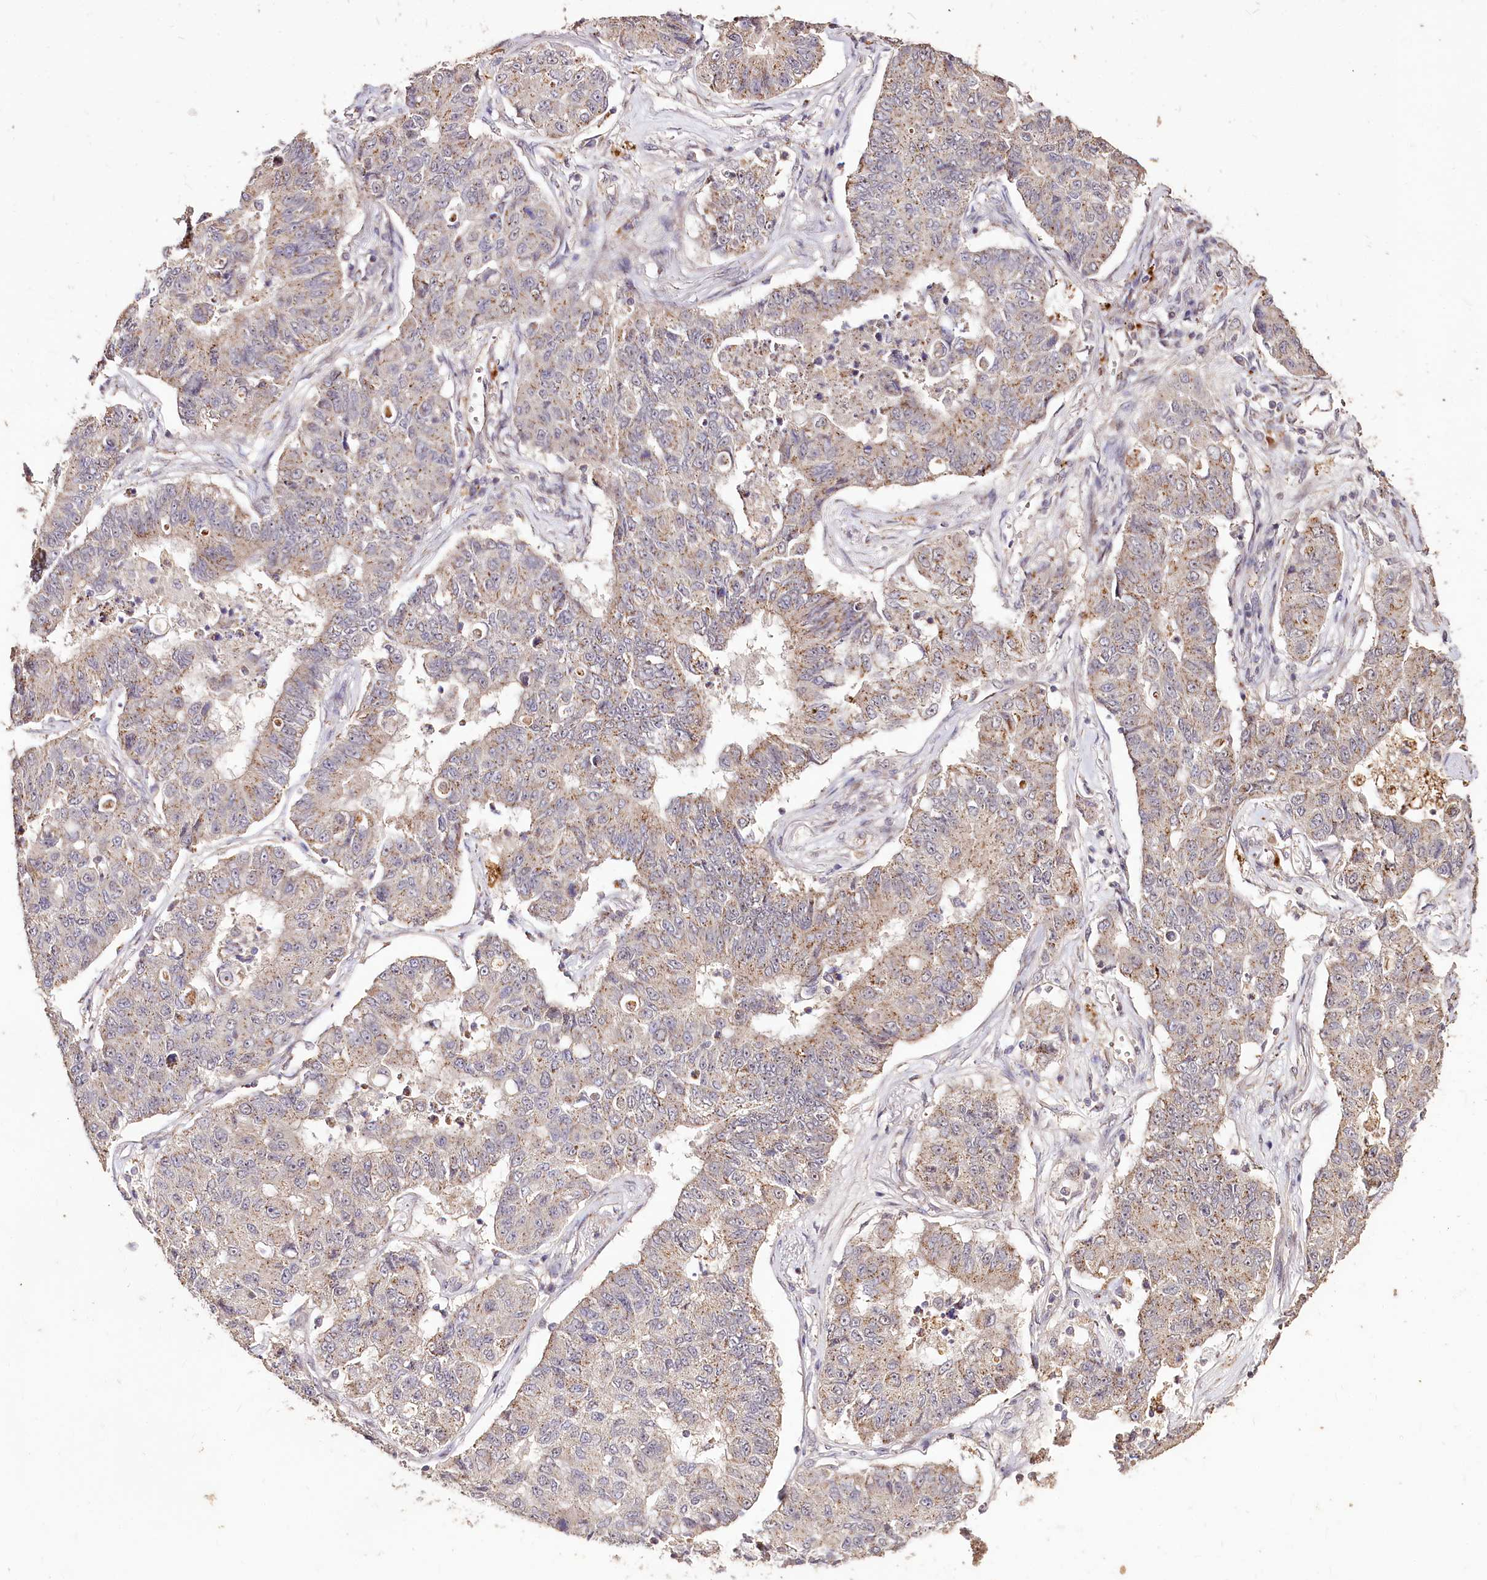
{"staining": {"intensity": "weak", "quantity": "25%-75%", "location": "cytoplasmic/membranous"}, "tissue": "lung cancer", "cell_type": "Tumor cells", "image_type": "cancer", "snomed": [{"axis": "morphology", "description": "Squamous cell carcinoma, NOS"}, {"axis": "topography", "description": "Lung"}], "caption": "Protein staining demonstrates weak cytoplasmic/membranous positivity in about 25%-75% of tumor cells in squamous cell carcinoma (lung).", "gene": "CARD19", "patient": {"sex": "male", "age": 74}}